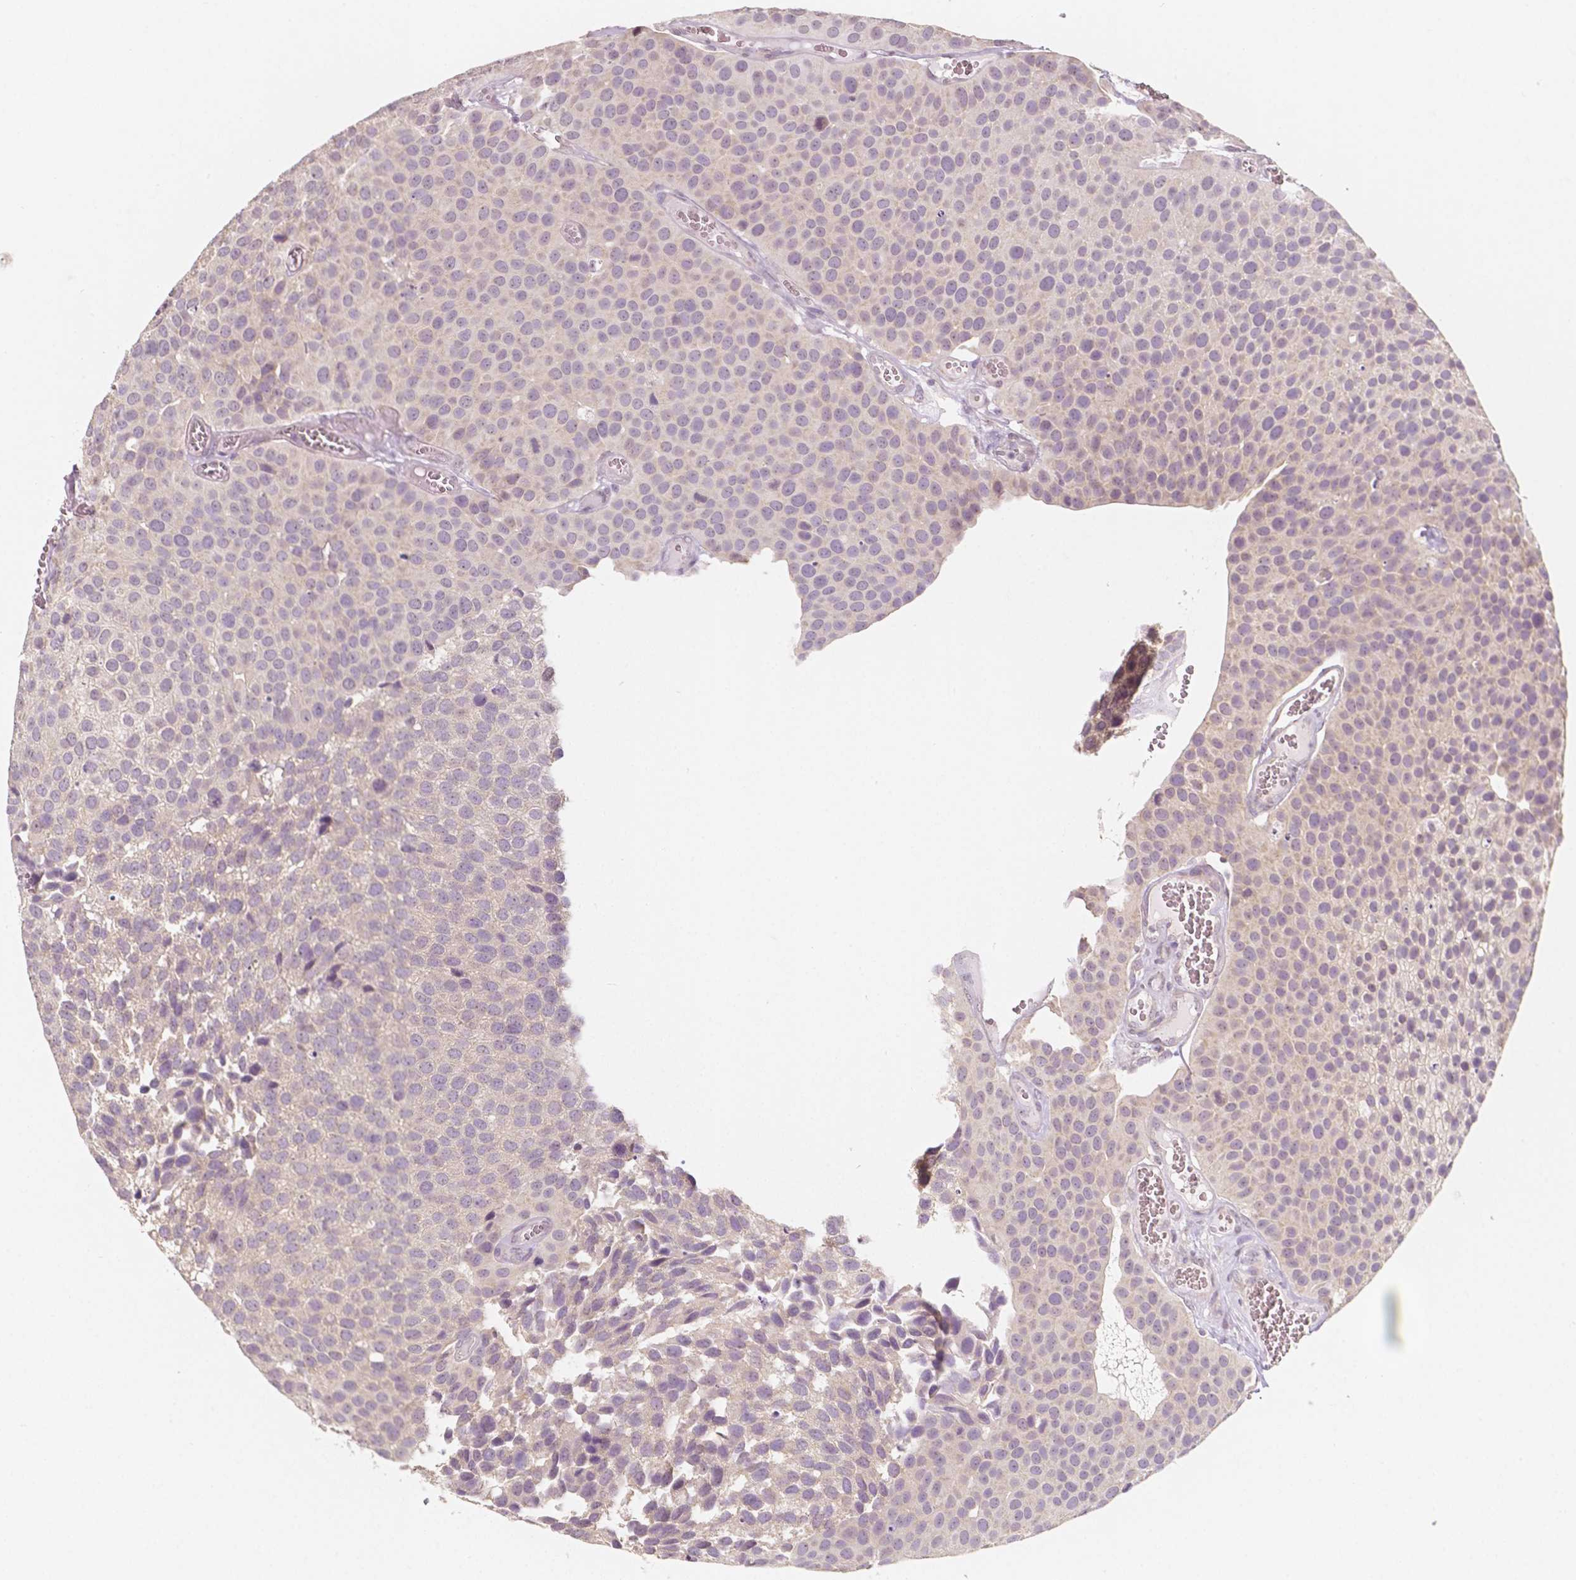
{"staining": {"intensity": "negative", "quantity": "none", "location": "none"}, "tissue": "urothelial cancer", "cell_type": "Tumor cells", "image_type": "cancer", "snomed": [{"axis": "morphology", "description": "Urothelial carcinoma, Low grade"}, {"axis": "topography", "description": "Urinary bladder"}], "caption": "Low-grade urothelial carcinoma was stained to show a protein in brown. There is no significant positivity in tumor cells.", "gene": "C1orf167", "patient": {"sex": "female", "age": 69}}